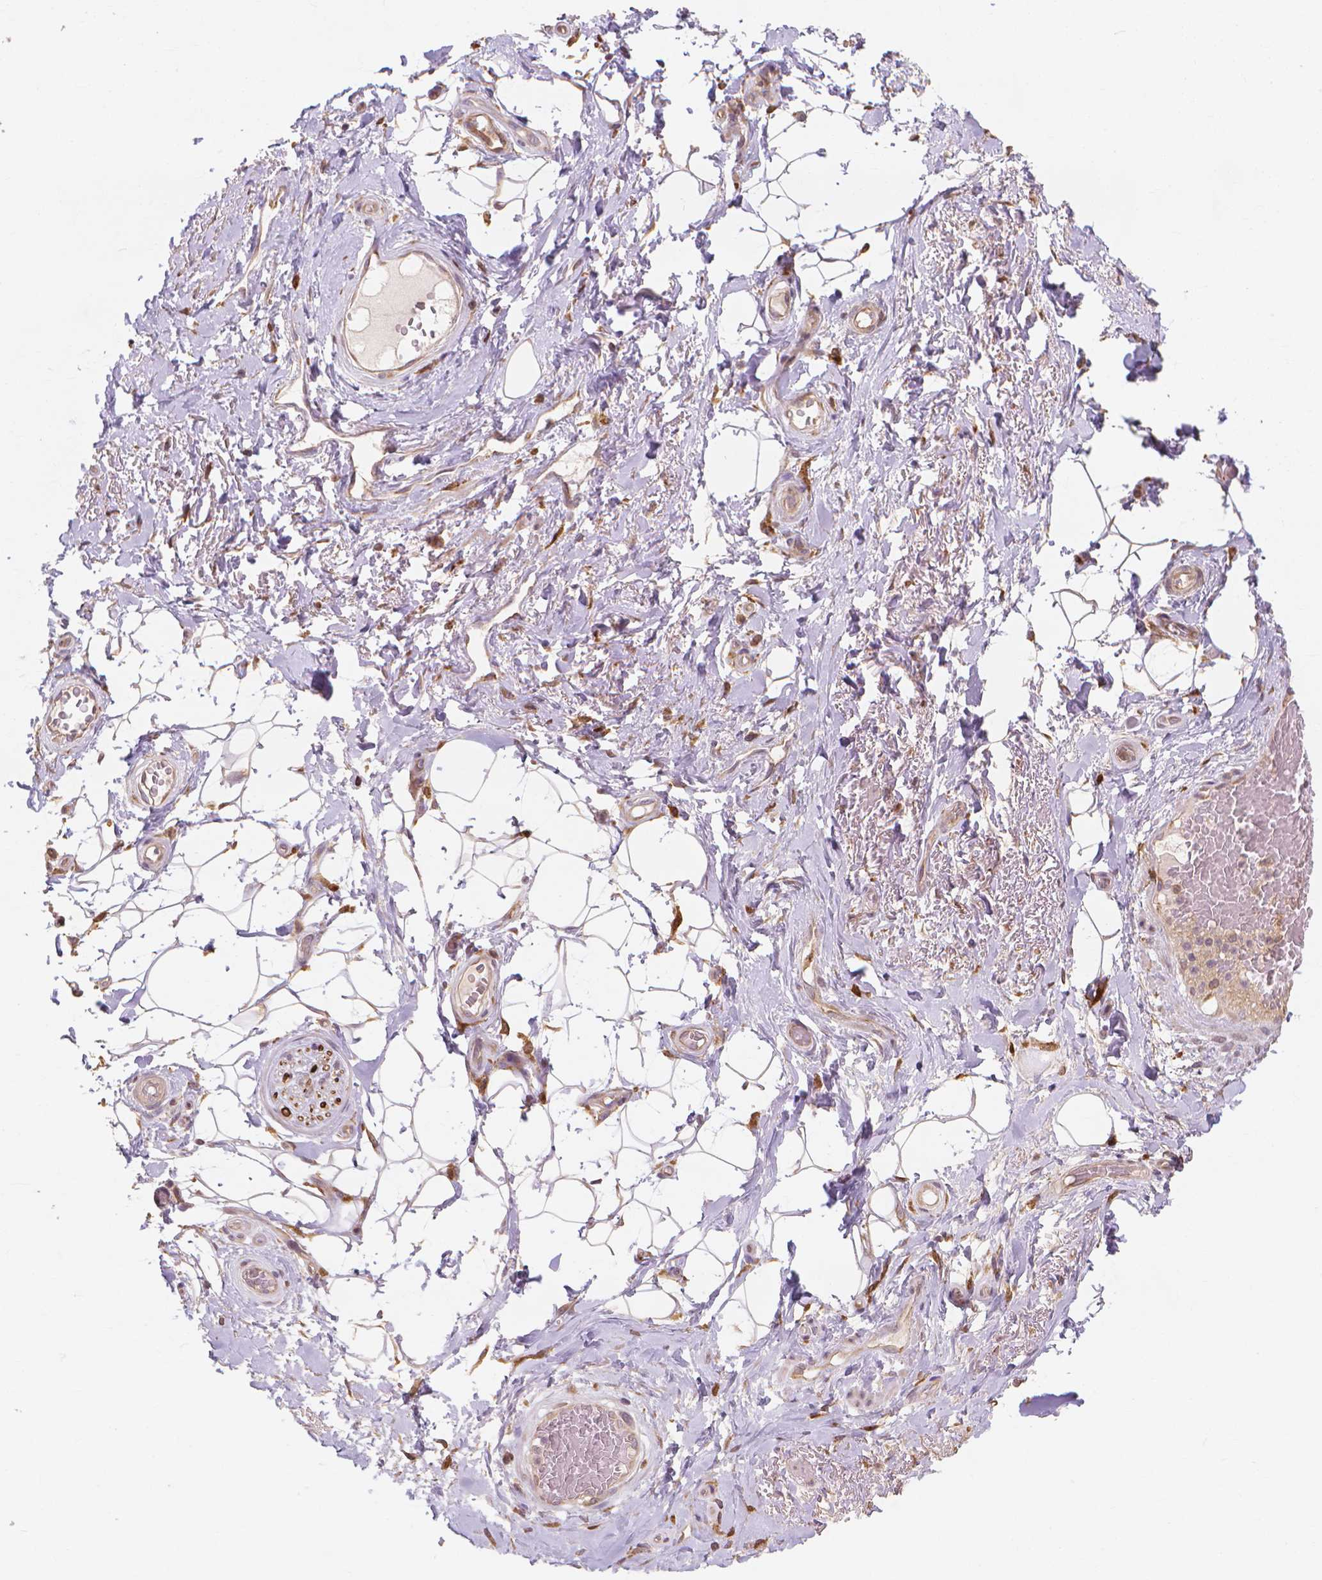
{"staining": {"intensity": "moderate", "quantity": ">75%", "location": "cytoplasmic/membranous"}, "tissue": "adipose tissue", "cell_type": "Adipocytes", "image_type": "normal", "snomed": [{"axis": "morphology", "description": "Normal tissue, NOS"}, {"axis": "topography", "description": "Anal"}, {"axis": "topography", "description": "Peripheral nerve tissue"}], "caption": "Adipocytes reveal moderate cytoplasmic/membranous staining in about >75% of cells in normal adipose tissue.", "gene": "TAB2", "patient": {"sex": "male", "age": 53}}